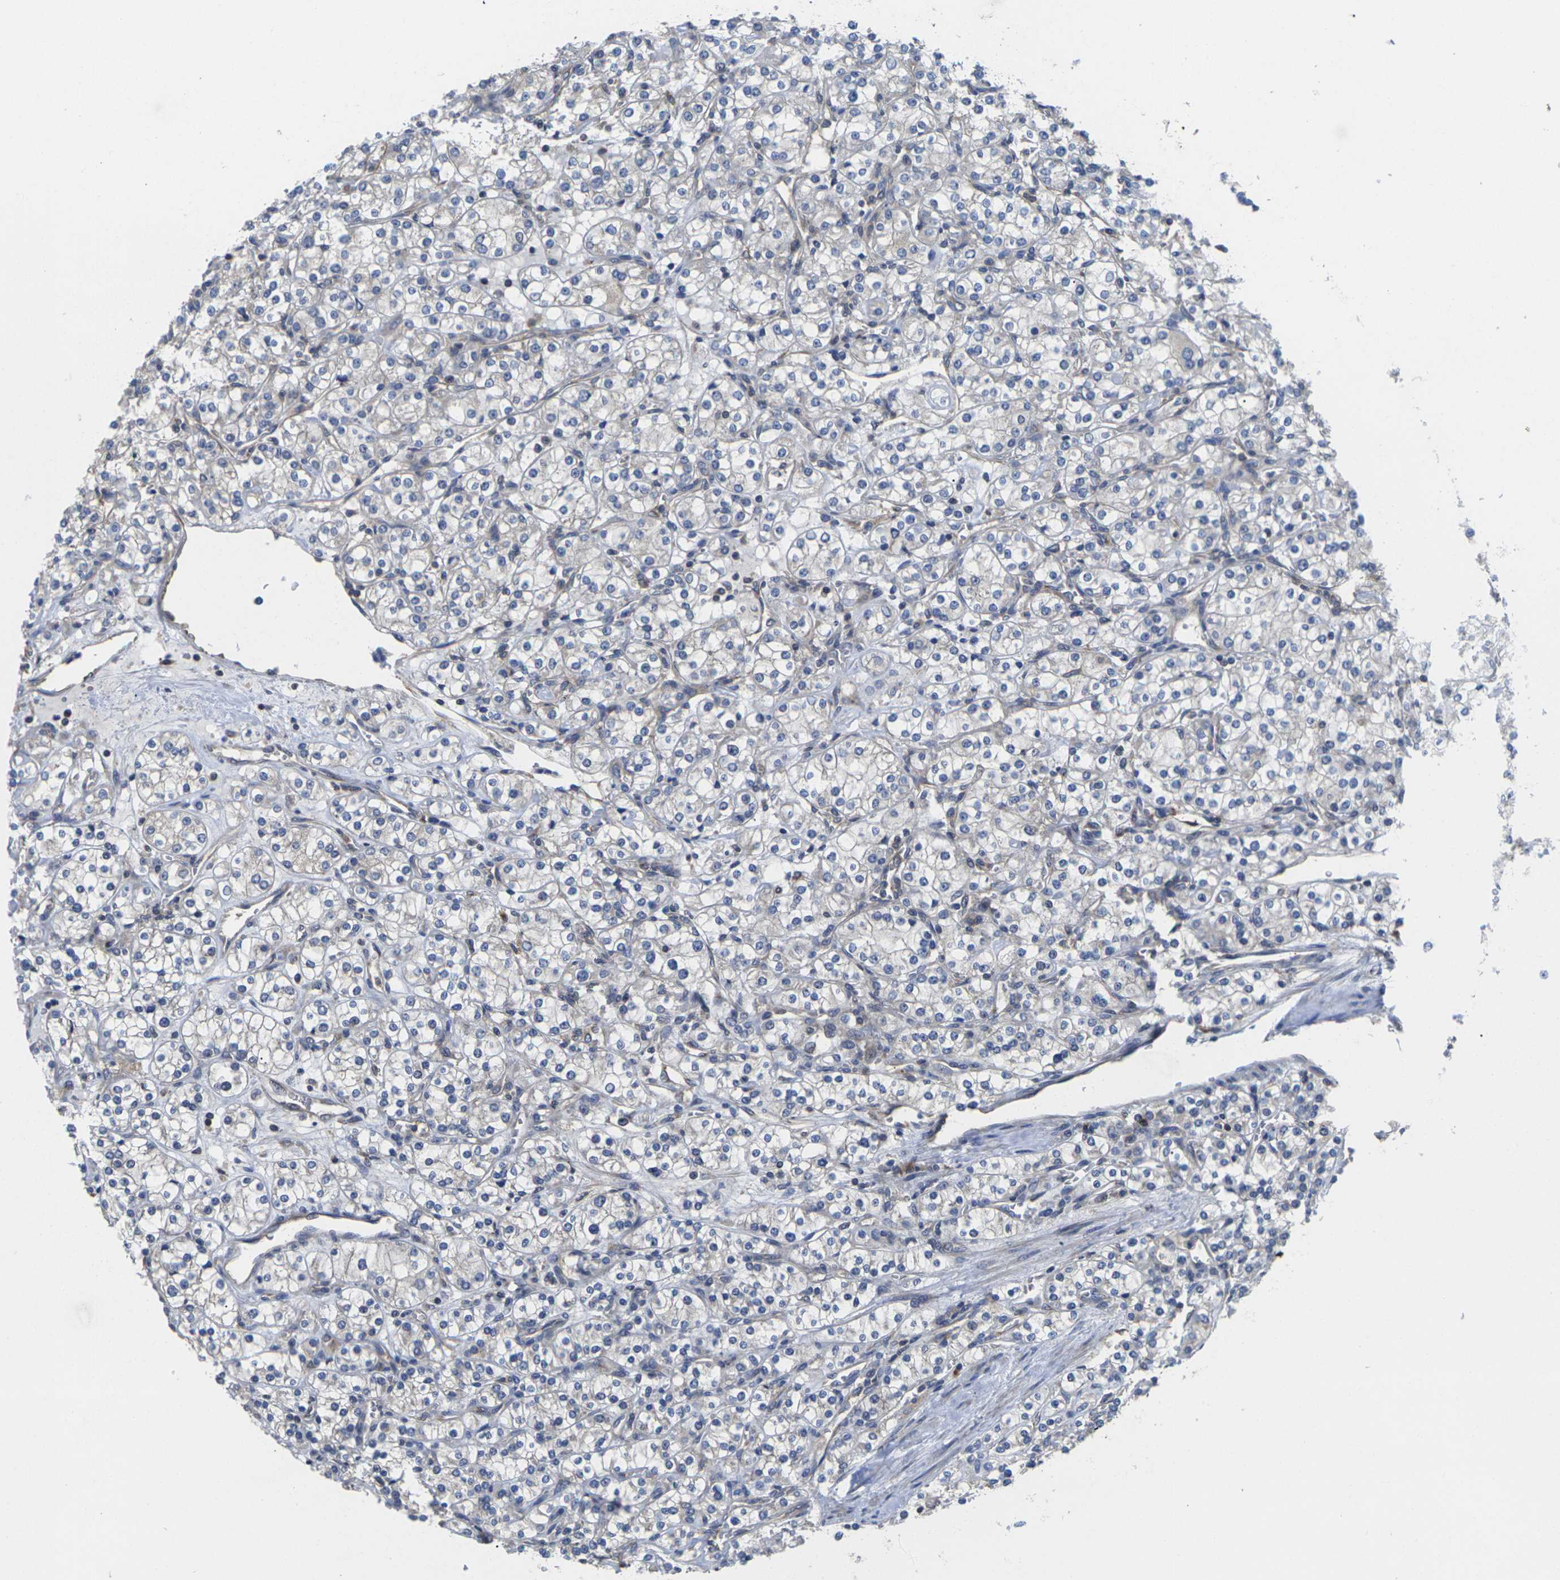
{"staining": {"intensity": "negative", "quantity": "none", "location": "none"}, "tissue": "renal cancer", "cell_type": "Tumor cells", "image_type": "cancer", "snomed": [{"axis": "morphology", "description": "Adenocarcinoma, NOS"}, {"axis": "topography", "description": "Kidney"}], "caption": "Immunohistochemistry photomicrograph of renal adenocarcinoma stained for a protein (brown), which displays no staining in tumor cells. (Brightfield microscopy of DAB immunohistochemistry at high magnification).", "gene": "TMCC2", "patient": {"sex": "male", "age": 77}}